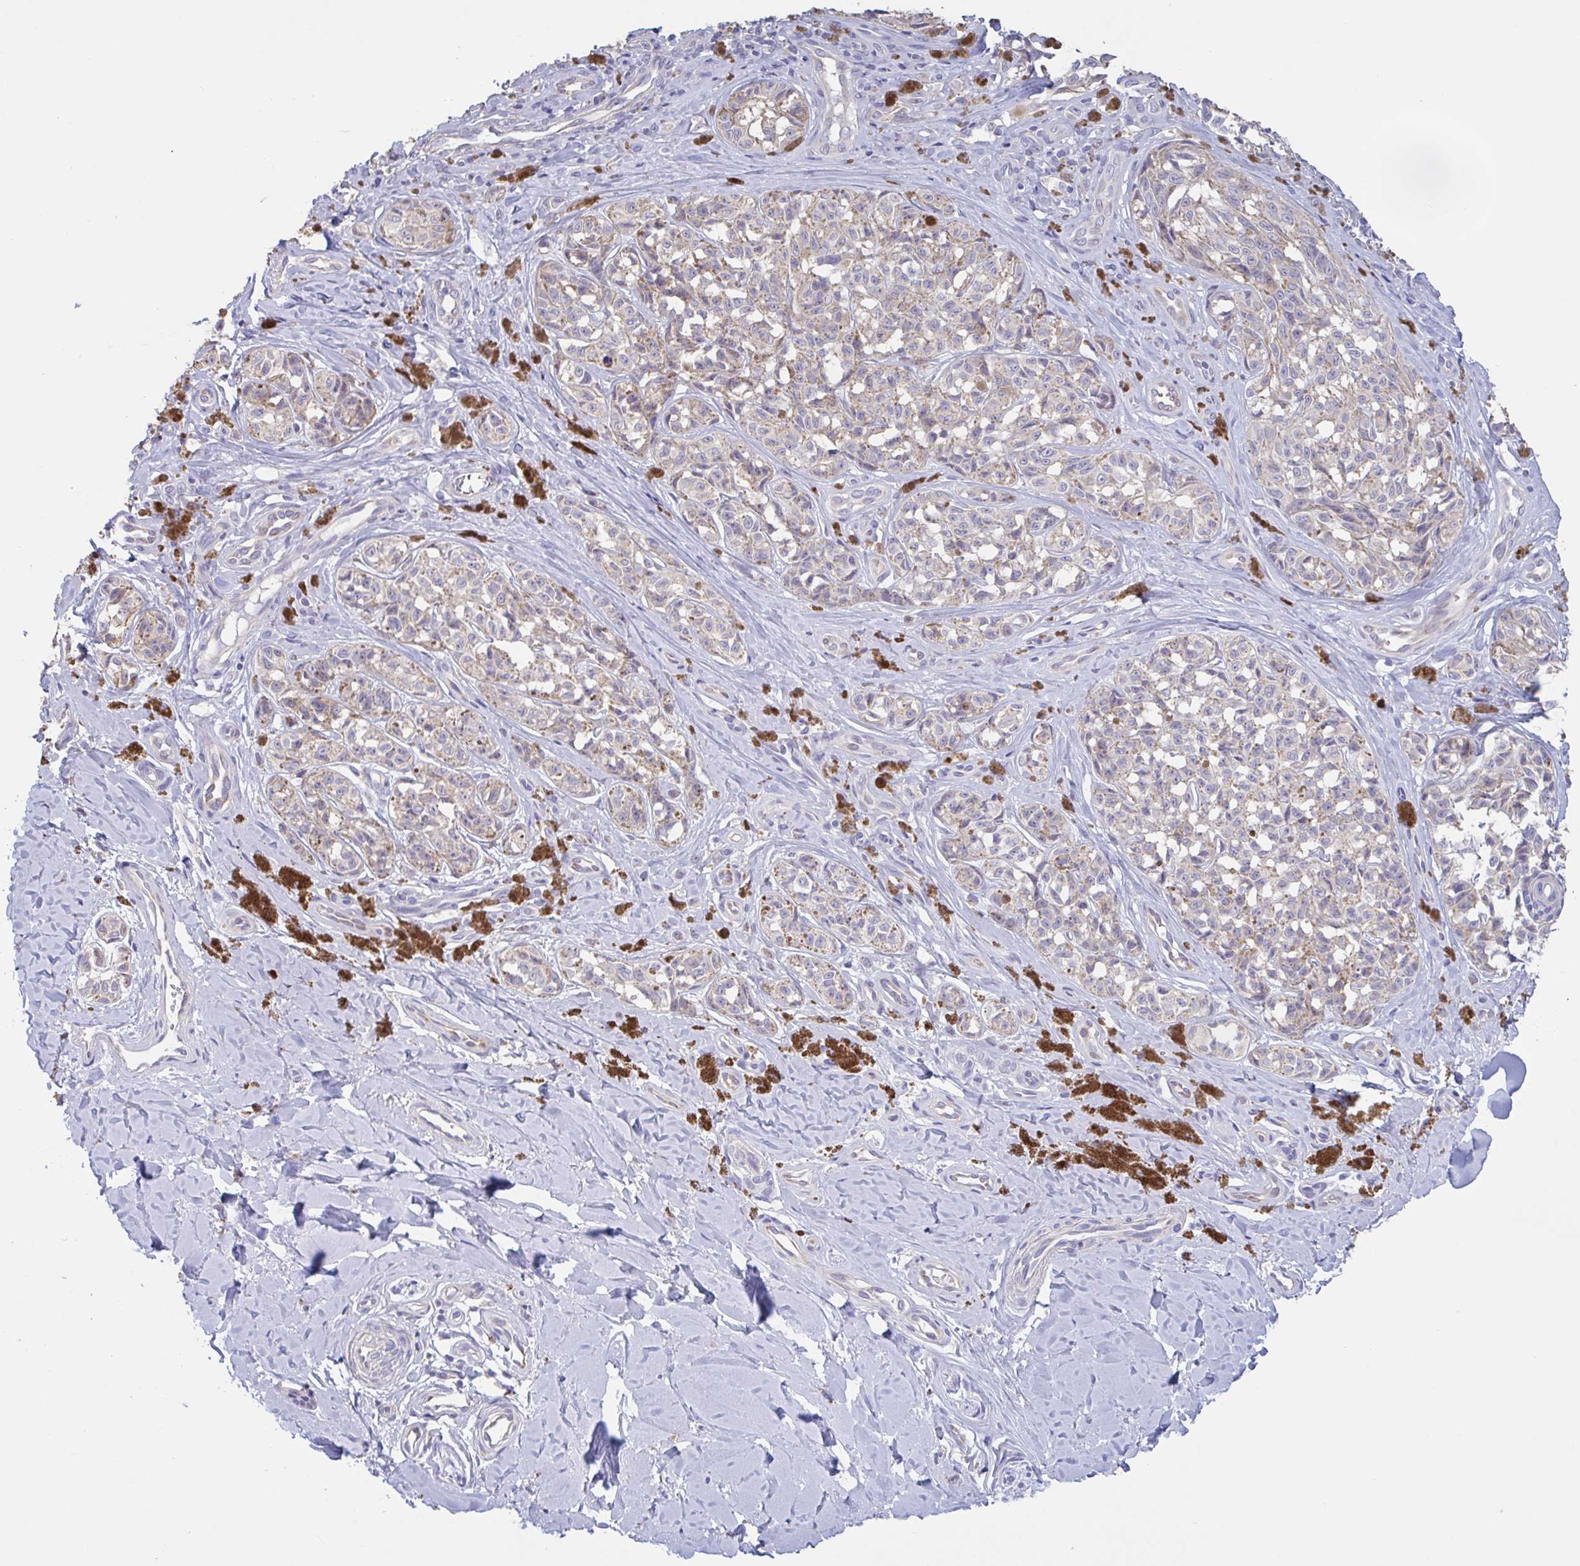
{"staining": {"intensity": "negative", "quantity": "none", "location": "none"}, "tissue": "melanoma", "cell_type": "Tumor cells", "image_type": "cancer", "snomed": [{"axis": "morphology", "description": "Malignant melanoma, NOS"}, {"axis": "topography", "description": "Skin"}], "caption": "Immunohistochemistry (IHC) image of human melanoma stained for a protein (brown), which demonstrates no expression in tumor cells.", "gene": "CHMP5", "patient": {"sex": "female", "age": 65}}